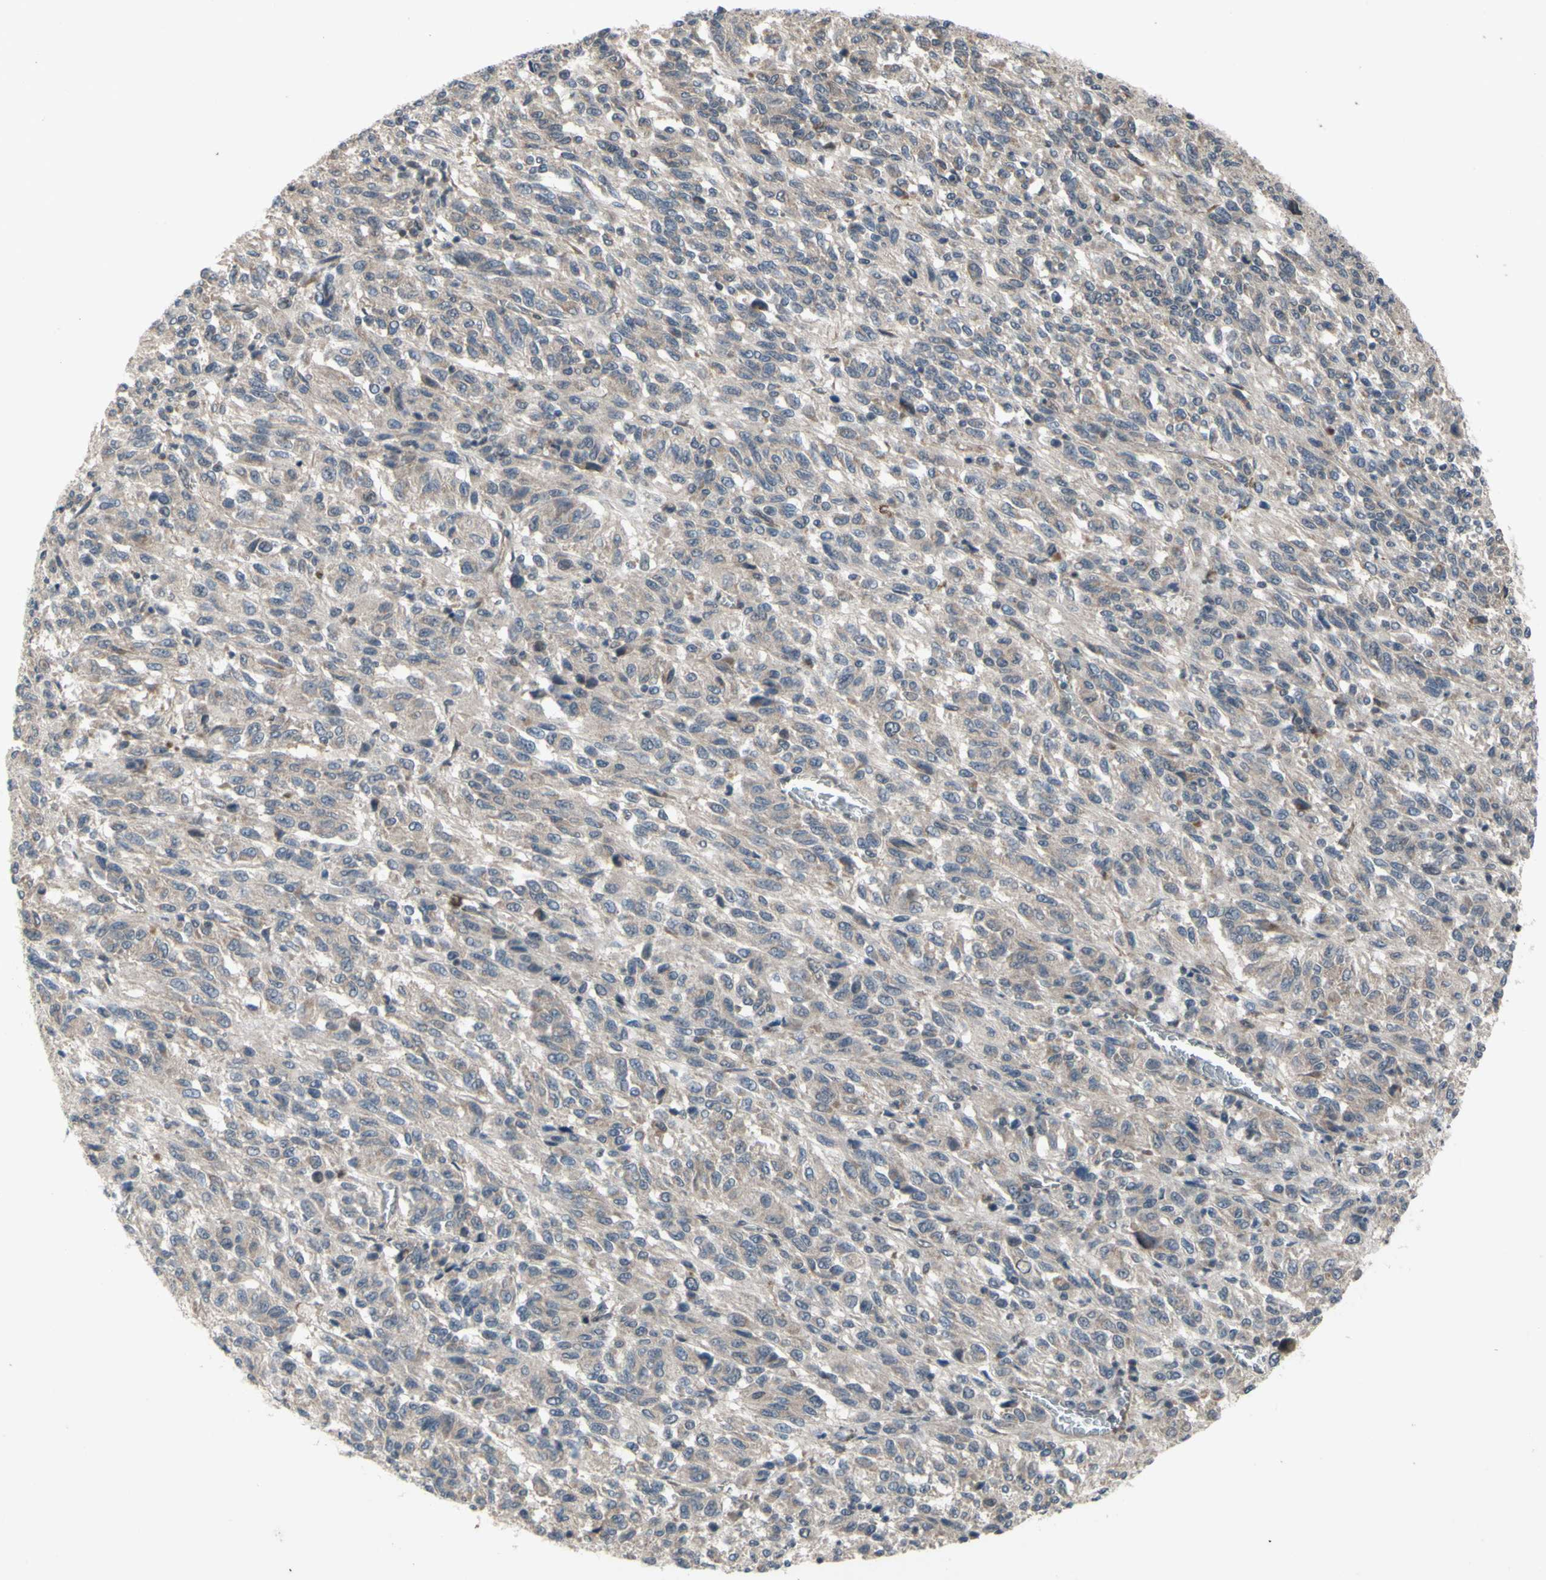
{"staining": {"intensity": "weak", "quantity": ">75%", "location": "cytoplasmic/membranous"}, "tissue": "melanoma", "cell_type": "Tumor cells", "image_type": "cancer", "snomed": [{"axis": "morphology", "description": "Malignant melanoma, Metastatic site"}, {"axis": "topography", "description": "Lung"}], "caption": "The immunohistochemical stain shows weak cytoplasmic/membranous staining in tumor cells of melanoma tissue. (DAB IHC, brown staining for protein, blue staining for nuclei).", "gene": "TRDMT1", "patient": {"sex": "male", "age": 64}}